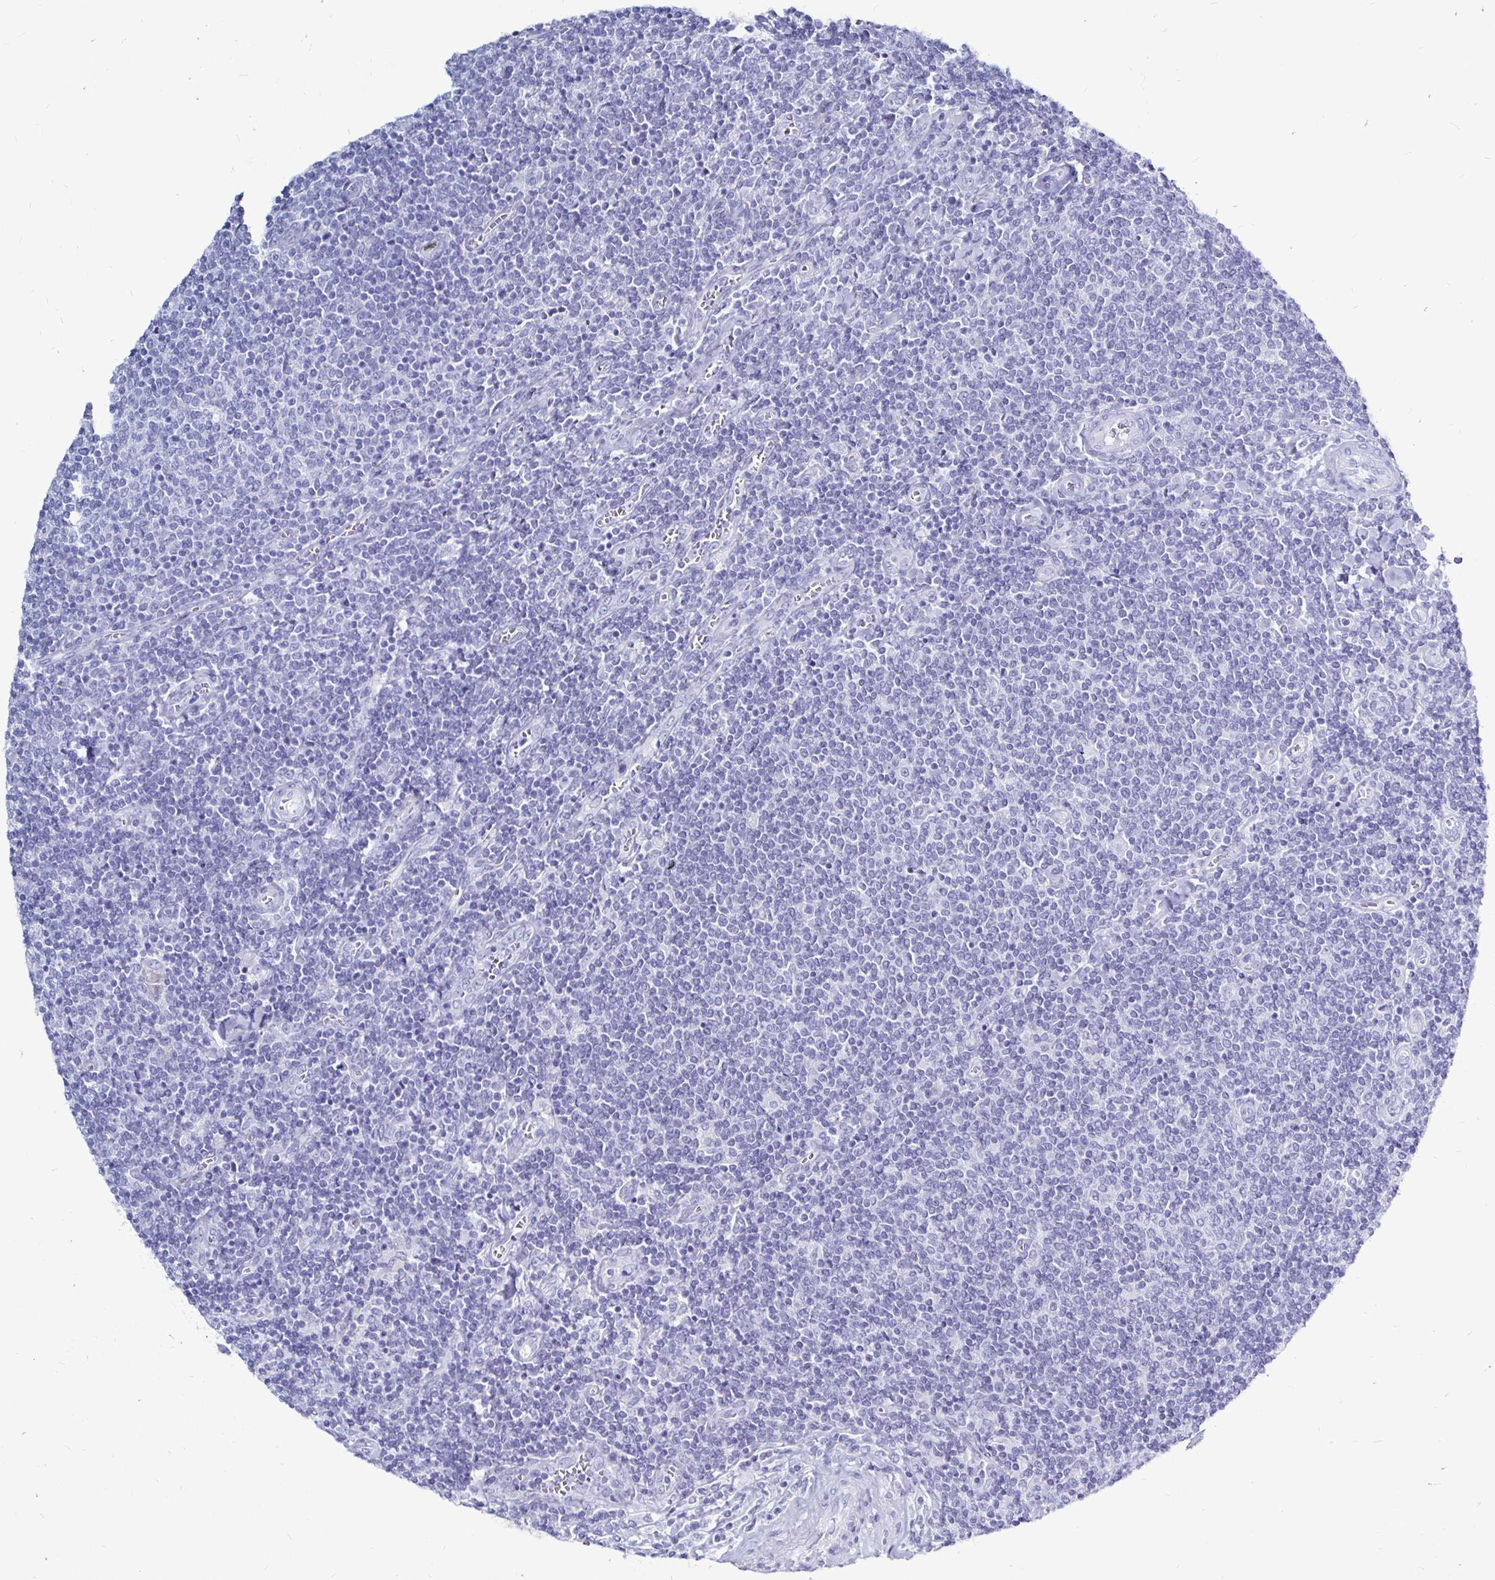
{"staining": {"intensity": "negative", "quantity": "none", "location": "none"}, "tissue": "lymphoma", "cell_type": "Tumor cells", "image_type": "cancer", "snomed": [{"axis": "morphology", "description": "Malignant lymphoma, non-Hodgkin's type, Low grade"}, {"axis": "topography", "description": "Lymph node"}], "caption": "High power microscopy image of an immunohistochemistry (IHC) histopathology image of low-grade malignant lymphoma, non-Hodgkin's type, revealing no significant expression in tumor cells. Nuclei are stained in blue.", "gene": "LUZP4", "patient": {"sex": "male", "age": 52}}